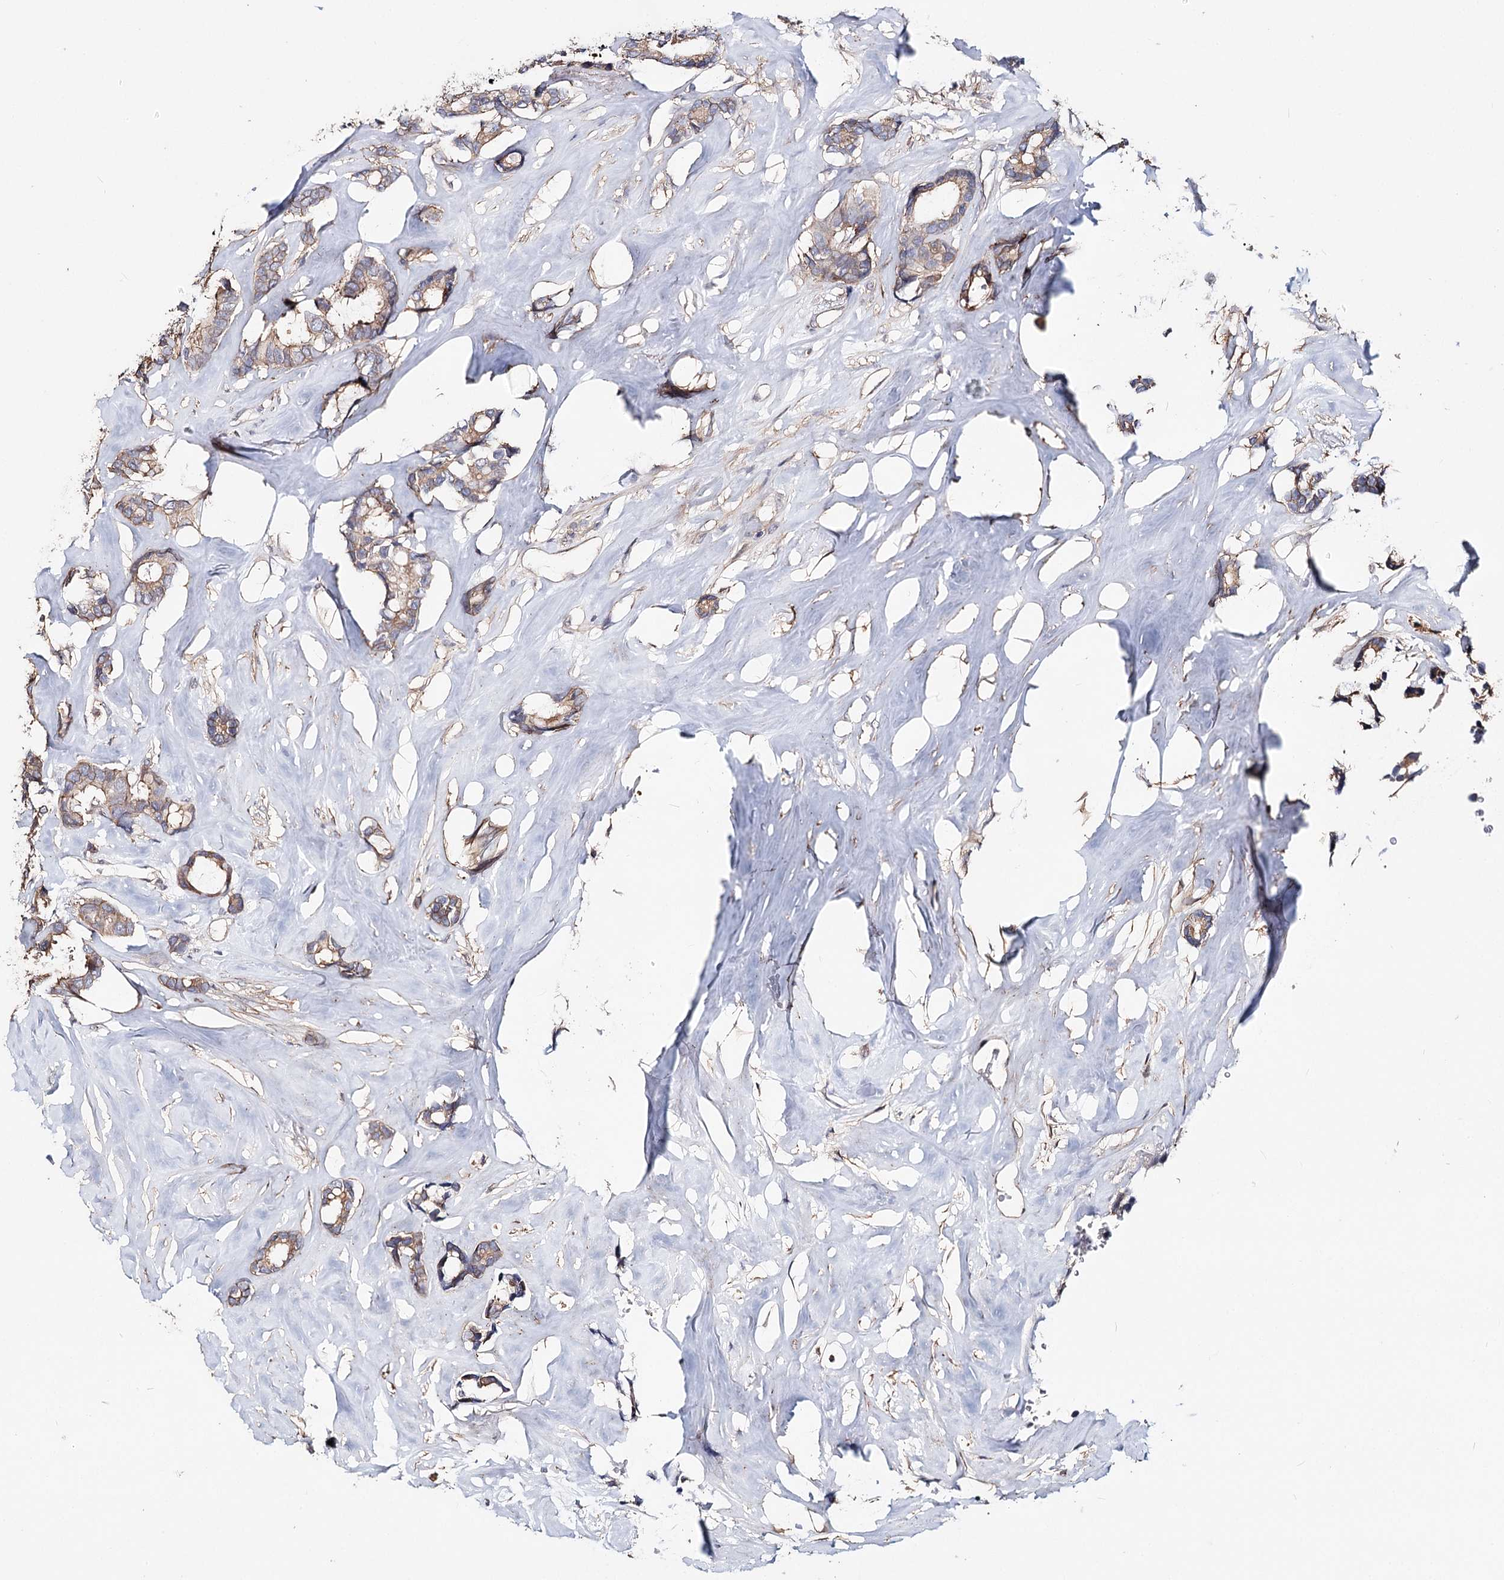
{"staining": {"intensity": "weak", "quantity": "<25%", "location": "cytoplasmic/membranous"}, "tissue": "breast cancer", "cell_type": "Tumor cells", "image_type": "cancer", "snomed": [{"axis": "morphology", "description": "Duct carcinoma"}, {"axis": "topography", "description": "Breast"}], "caption": "Breast cancer (invasive ductal carcinoma) was stained to show a protein in brown. There is no significant positivity in tumor cells. (DAB (3,3'-diaminobenzidine) IHC with hematoxylin counter stain).", "gene": "TMEM218", "patient": {"sex": "female", "age": 87}}